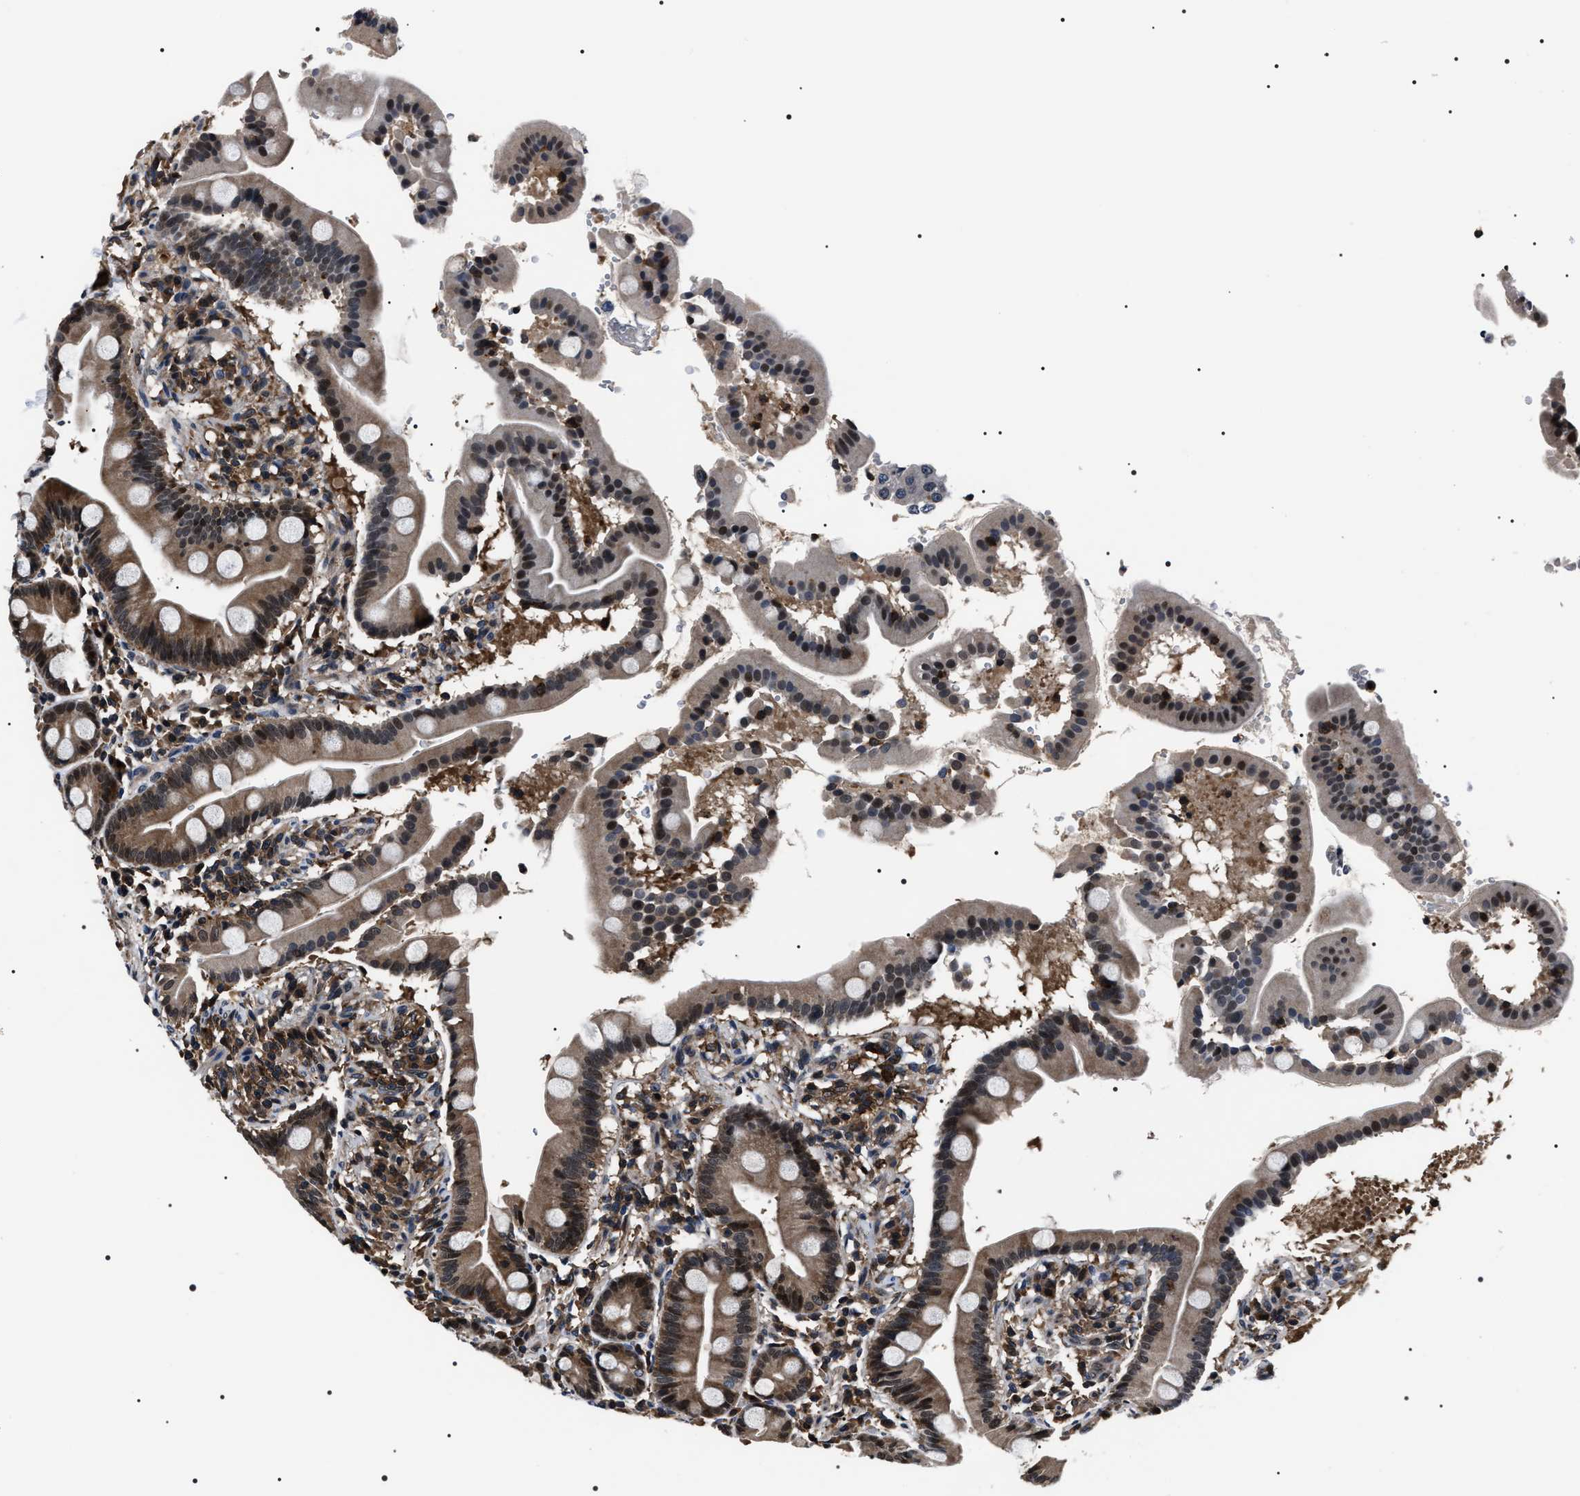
{"staining": {"intensity": "moderate", "quantity": ">75%", "location": "cytoplasmic/membranous,nuclear"}, "tissue": "duodenum", "cell_type": "Glandular cells", "image_type": "normal", "snomed": [{"axis": "morphology", "description": "Normal tissue, NOS"}, {"axis": "topography", "description": "Duodenum"}], "caption": "Protein positivity by IHC reveals moderate cytoplasmic/membranous,nuclear positivity in approximately >75% of glandular cells in benign duodenum.", "gene": "SIPA1", "patient": {"sex": "male", "age": 50}}